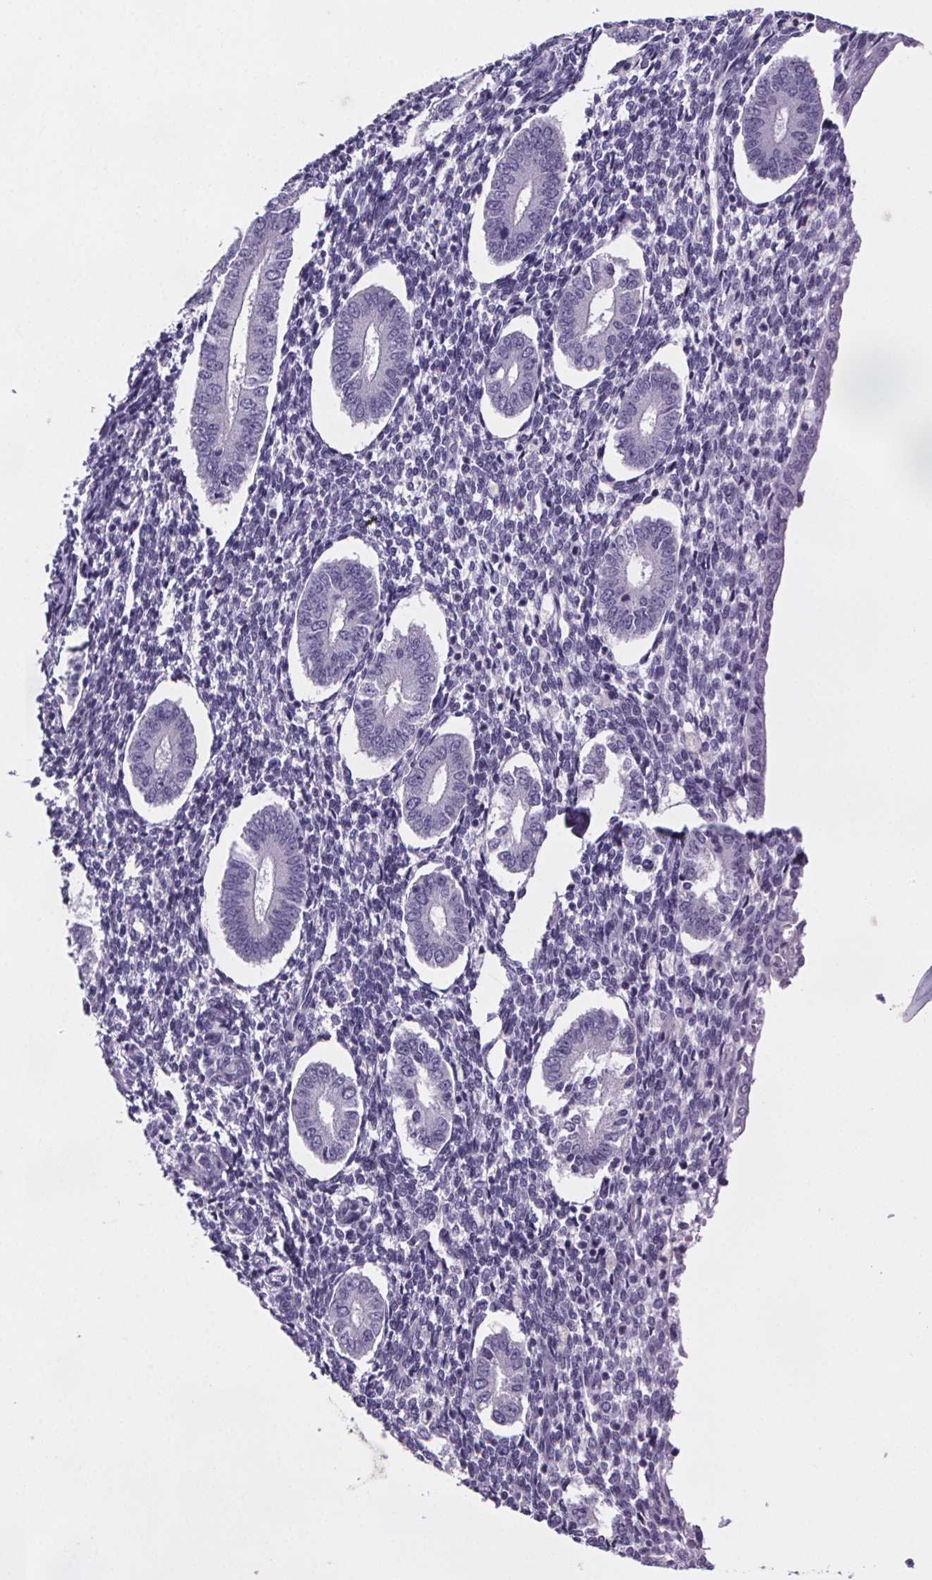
{"staining": {"intensity": "negative", "quantity": "none", "location": "none"}, "tissue": "endometrium", "cell_type": "Cells in endometrial stroma", "image_type": "normal", "snomed": [{"axis": "morphology", "description": "Normal tissue, NOS"}, {"axis": "topography", "description": "Endometrium"}], "caption": "Immunohistochemistry image of unremarkable endometrium stained for a protein (brown), which reveals no staining in cells in endometrial stroma. Nuclei are stained in blue.", "gene": "CUBN", "patient": {"sex": "female", "age": 40}}